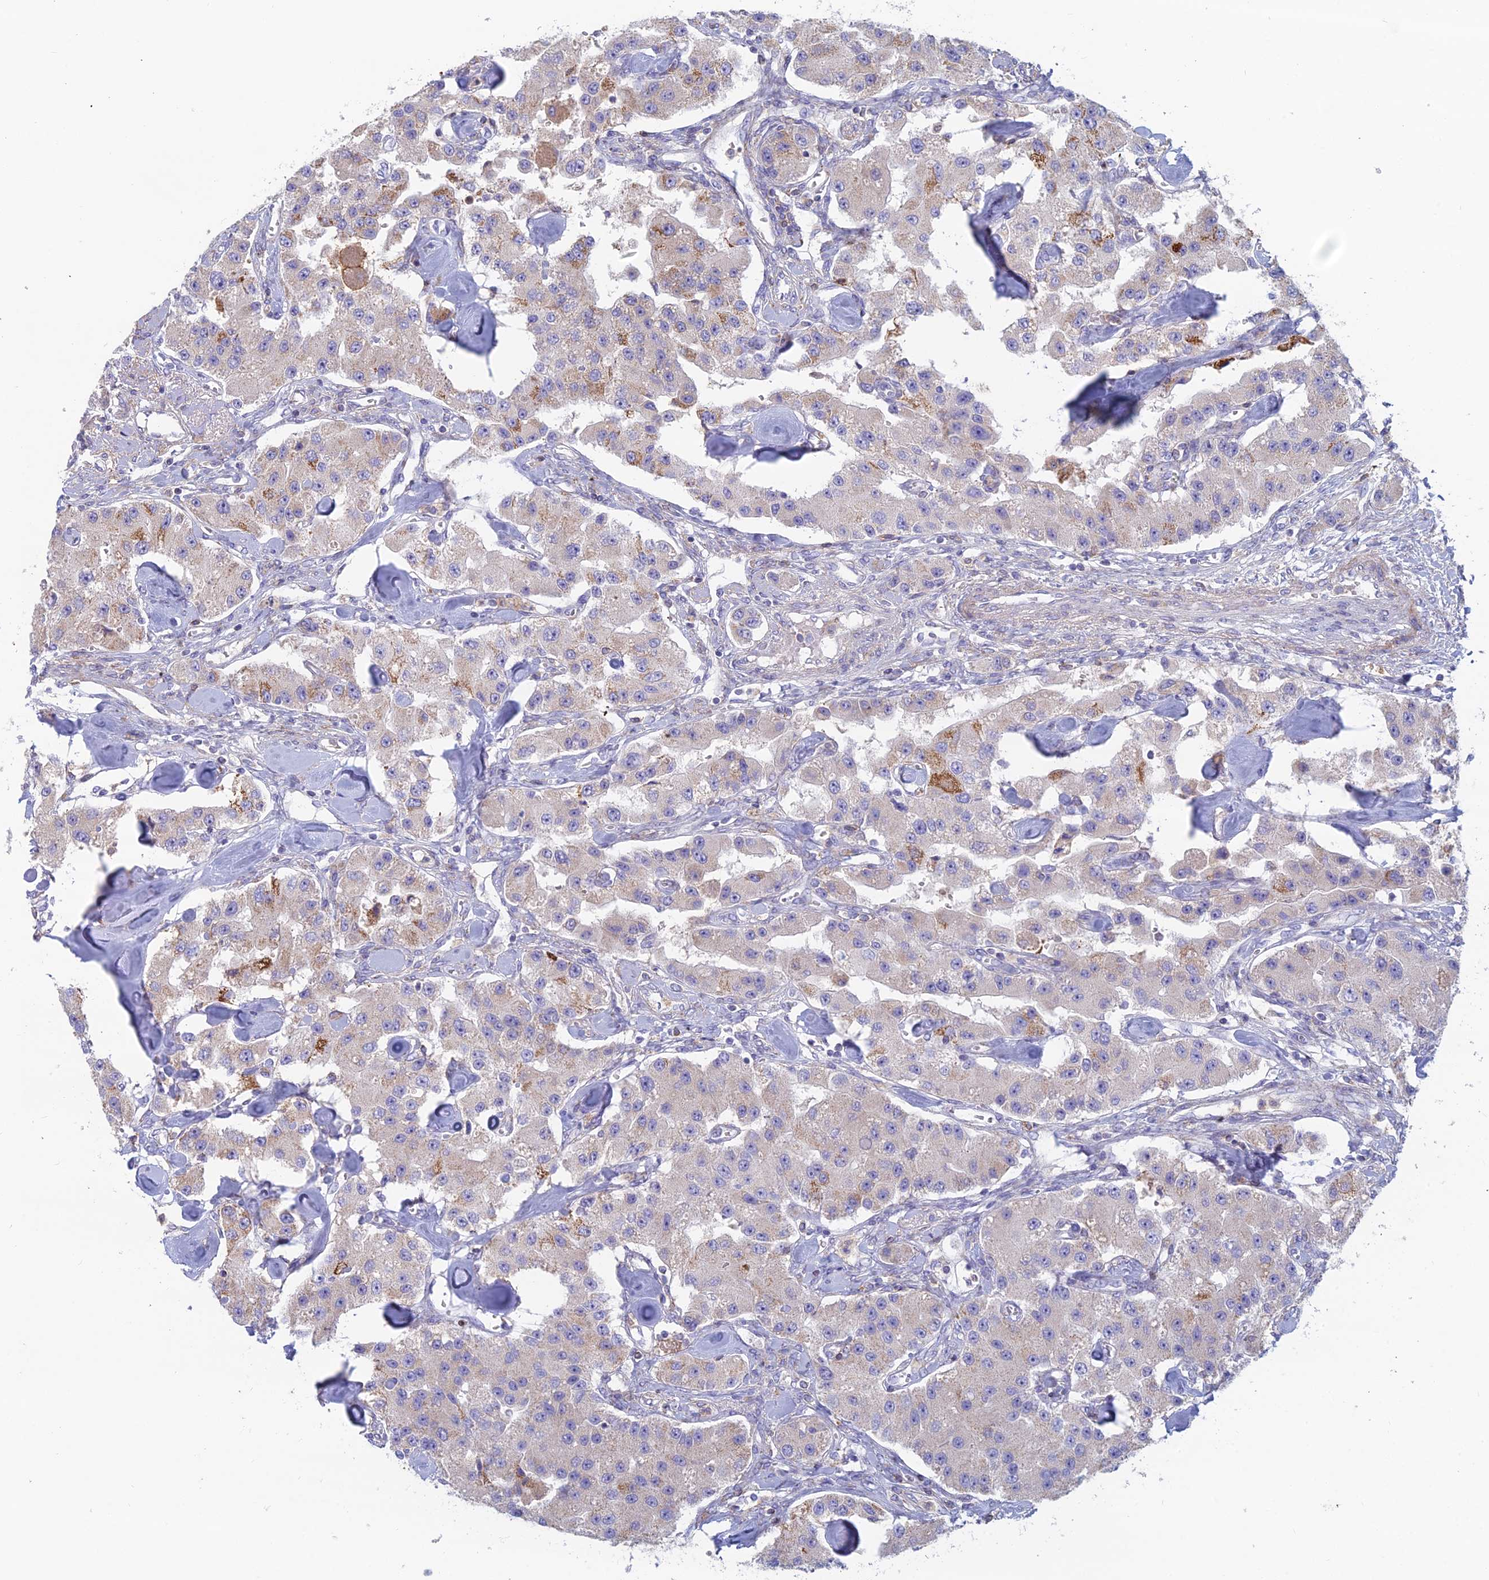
{"staining": {"intensity": "moderate", "quantity": "<25%", "location": "cytoplasmic/membranous"}, "tissue": "carcinoid", "cell_type": "Tumor cells", "image_type": "cancer", "snomed": [{"axis": "morphology", "description": "Carcinoid, malignant, NOS"}, {"axis": "topography", "description": "Pancreas"}], "caption": "Immunohistochemistry (IHC) micrograph of neoplastic tissue: carcinoid stained using immunohistochemistry (IHC) shows low levels of moderate protein expression localized specifically in the cytoplasmic/membranous of tumor cells, appearing as a cytoplasmic/membranous brown color.", "gene": "IFTAP", "patient": {"sex": "male", "age": 41}}